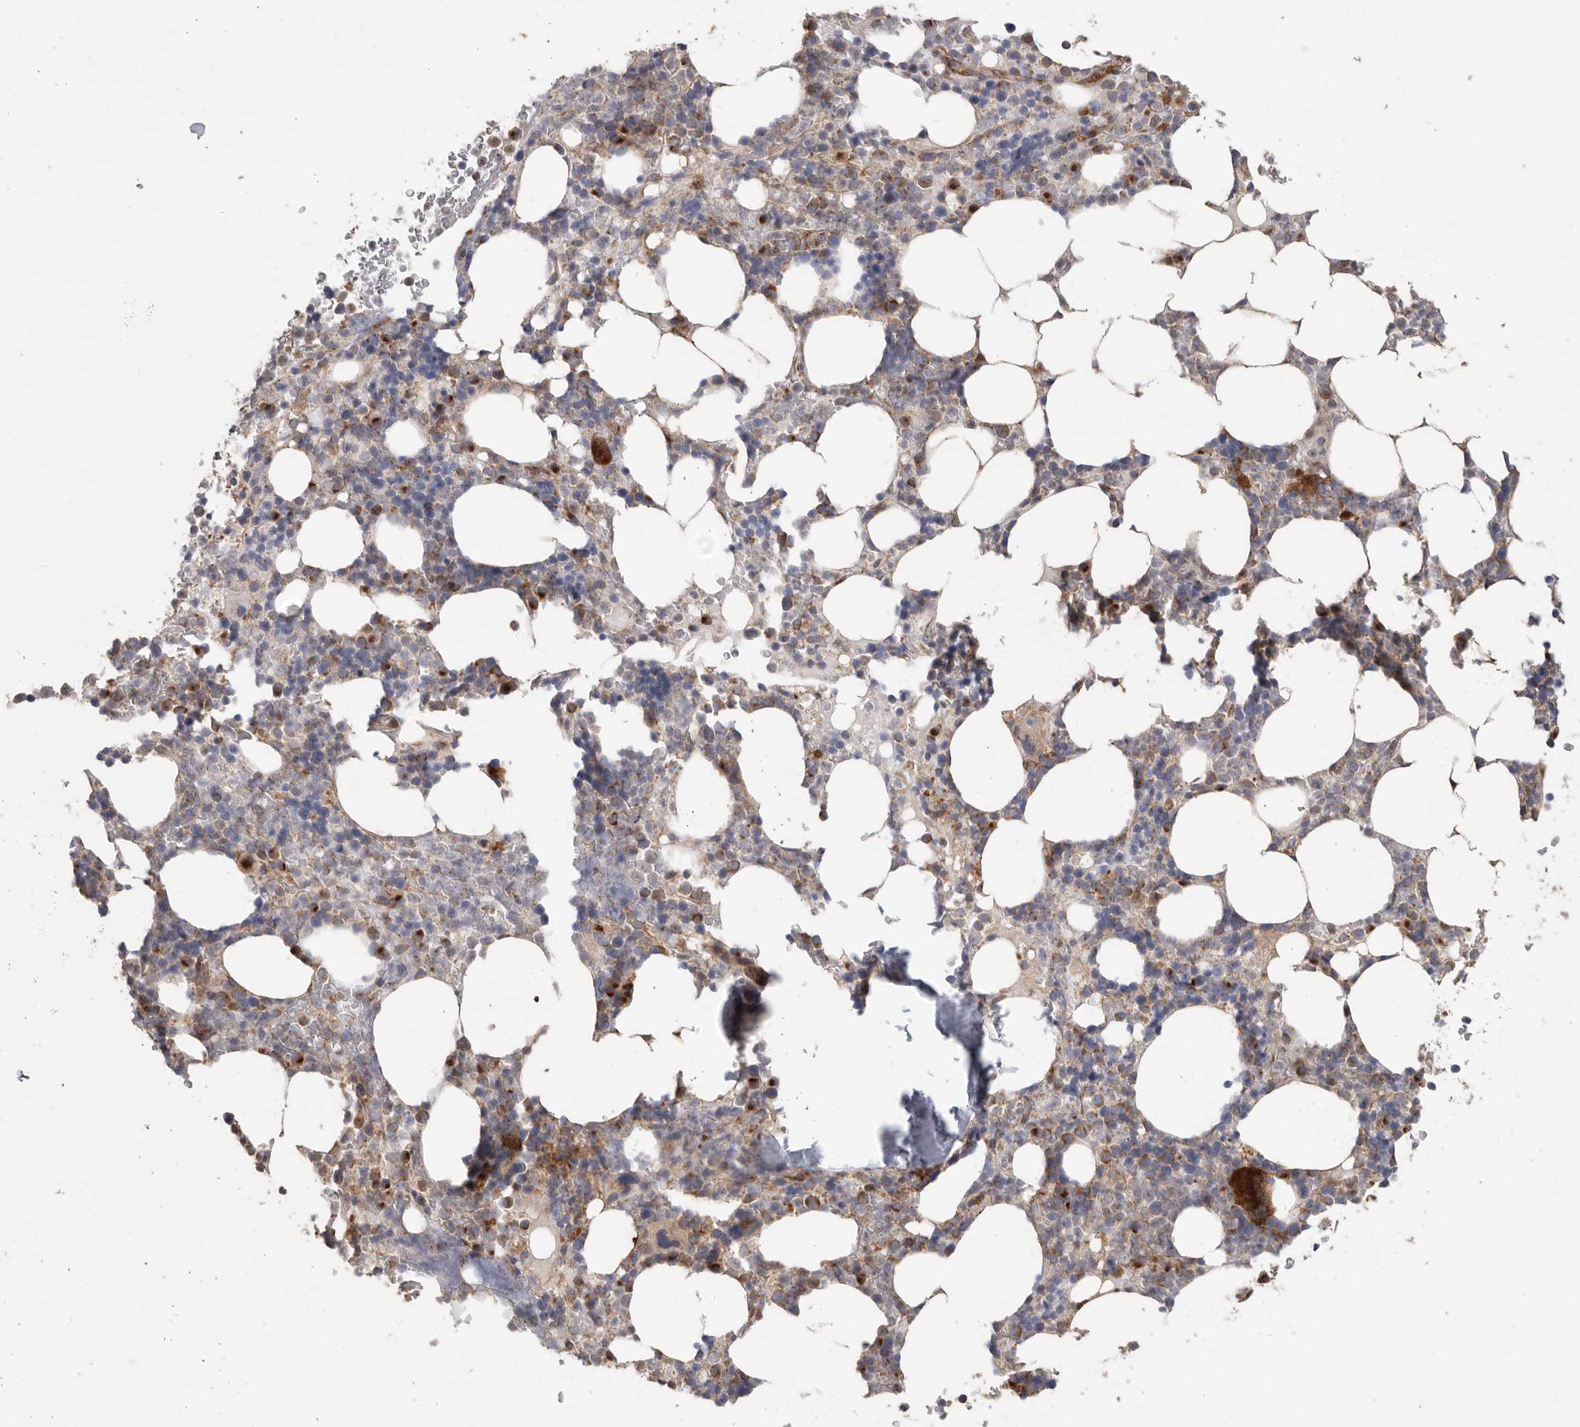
{"staining": {"intensity": "strong", "quantity": "<25%", "location": "cytoplasmic/membranous"}, "tissue": "bone marrow", "cell_type": "Hematopoietic cells", "image_type": "normal", "snomed": [{"axis": "morphology", "description": "Normal tissue, NOS"}, {"axis": "topography", "description": "Bone marrow"}], "caption": "Strong cytoplasmic/membranous staining for a protein is seen in about <25% of hematopoietic cells of normal bone marrow using immunohistochemistry.", "gene": "PODXL2", "patient": {"sex": "male", "age": 58}}